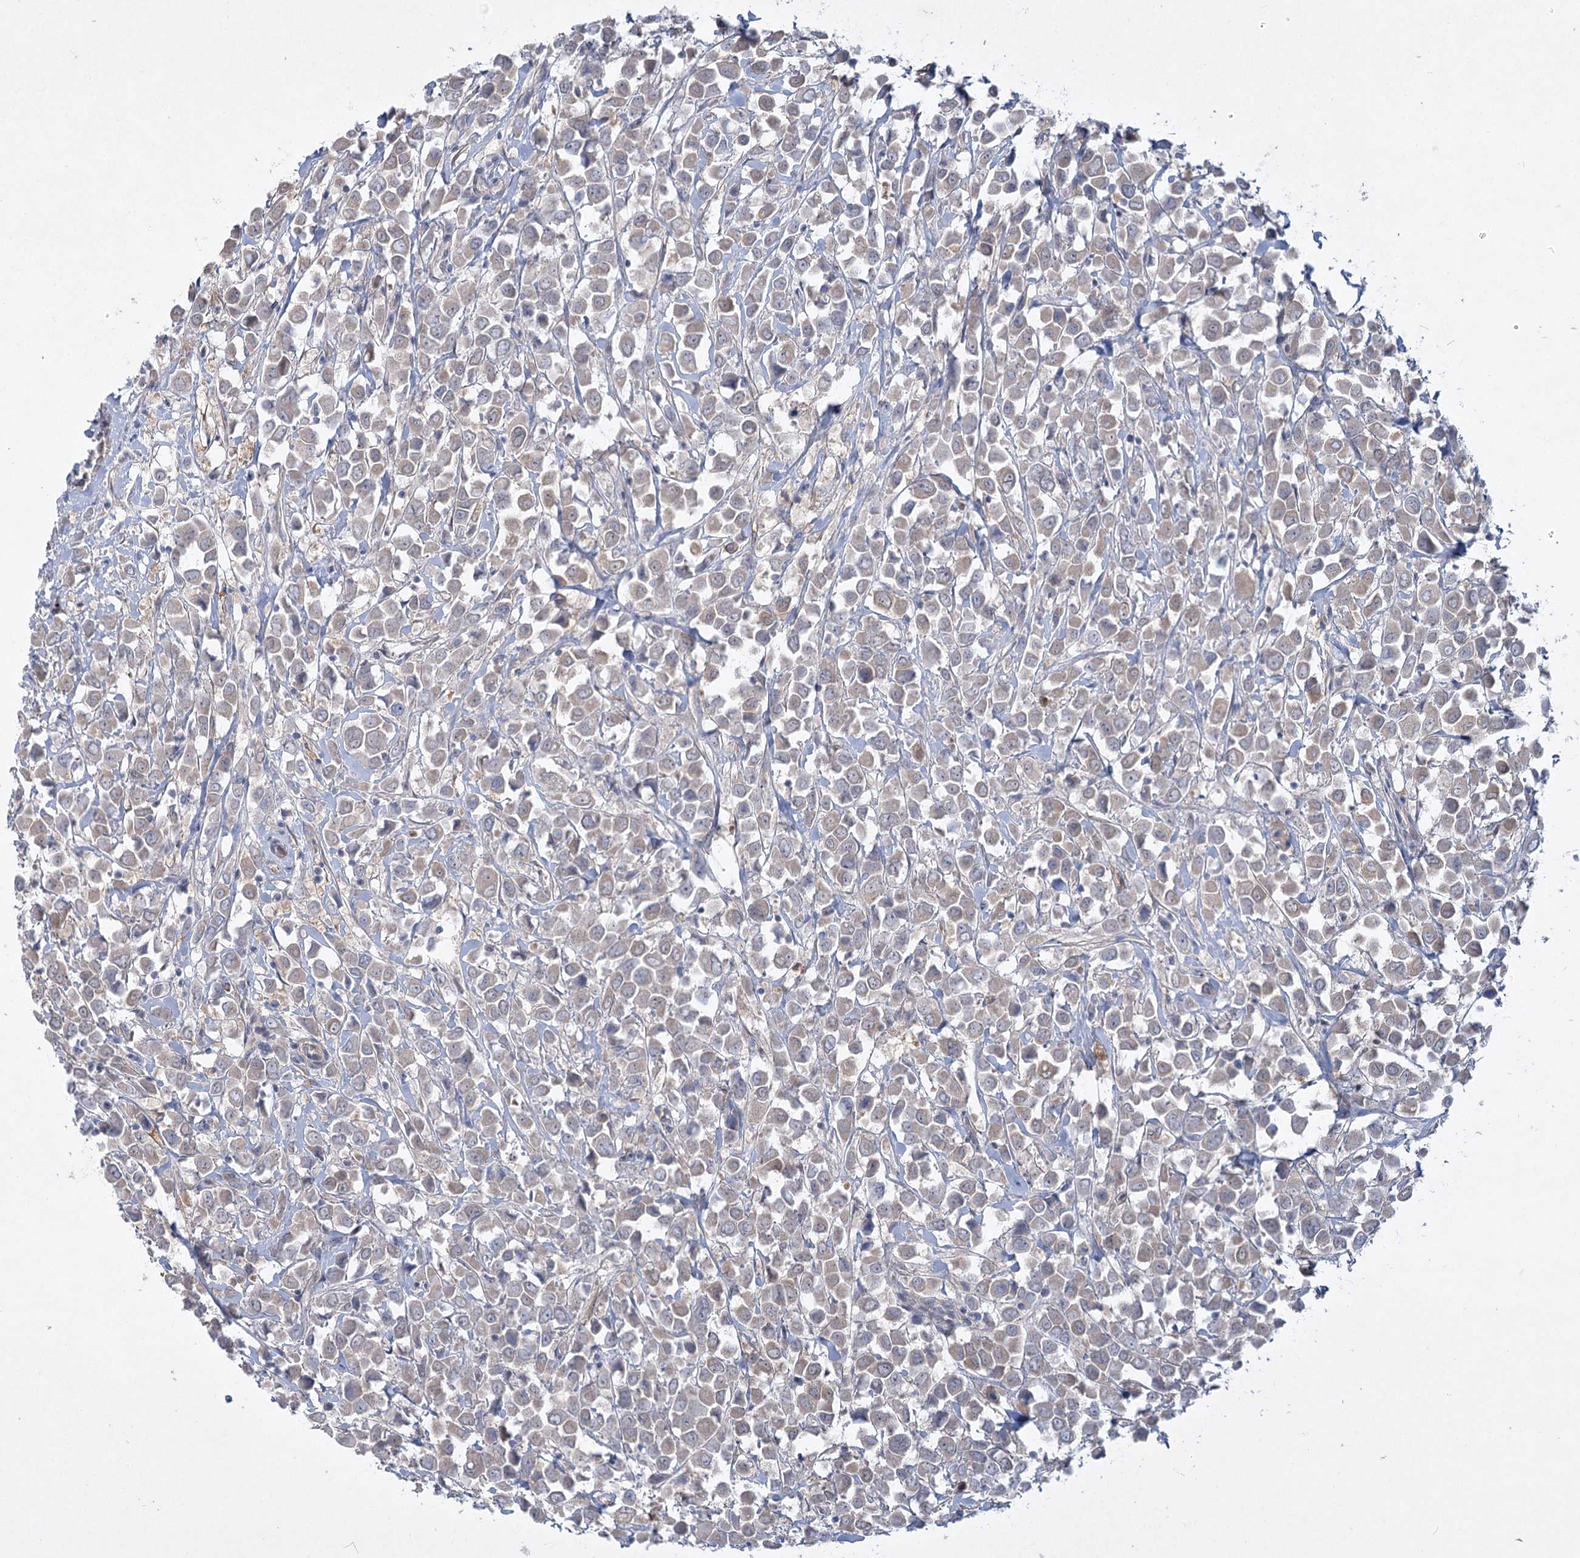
{"staining": {"intensity": "weak", "quantity": "<25%", "location": "cytoplasmic/membranous"}, "tissue": "breast cancer", "cell_type": "Tumor cells", "image_type": "cancer", "snomed": [{"axis": "morphology", "description": "Duct carcinoma"}, {"axis": "topography", "description": "Breast"}], "caption": "IHC of breast cancer (infiltrating ductal carcinoma) exhibits no staining in tumor cells.", "gene": "AAMDC", "patient": {"sex": "female", "age": 61}}